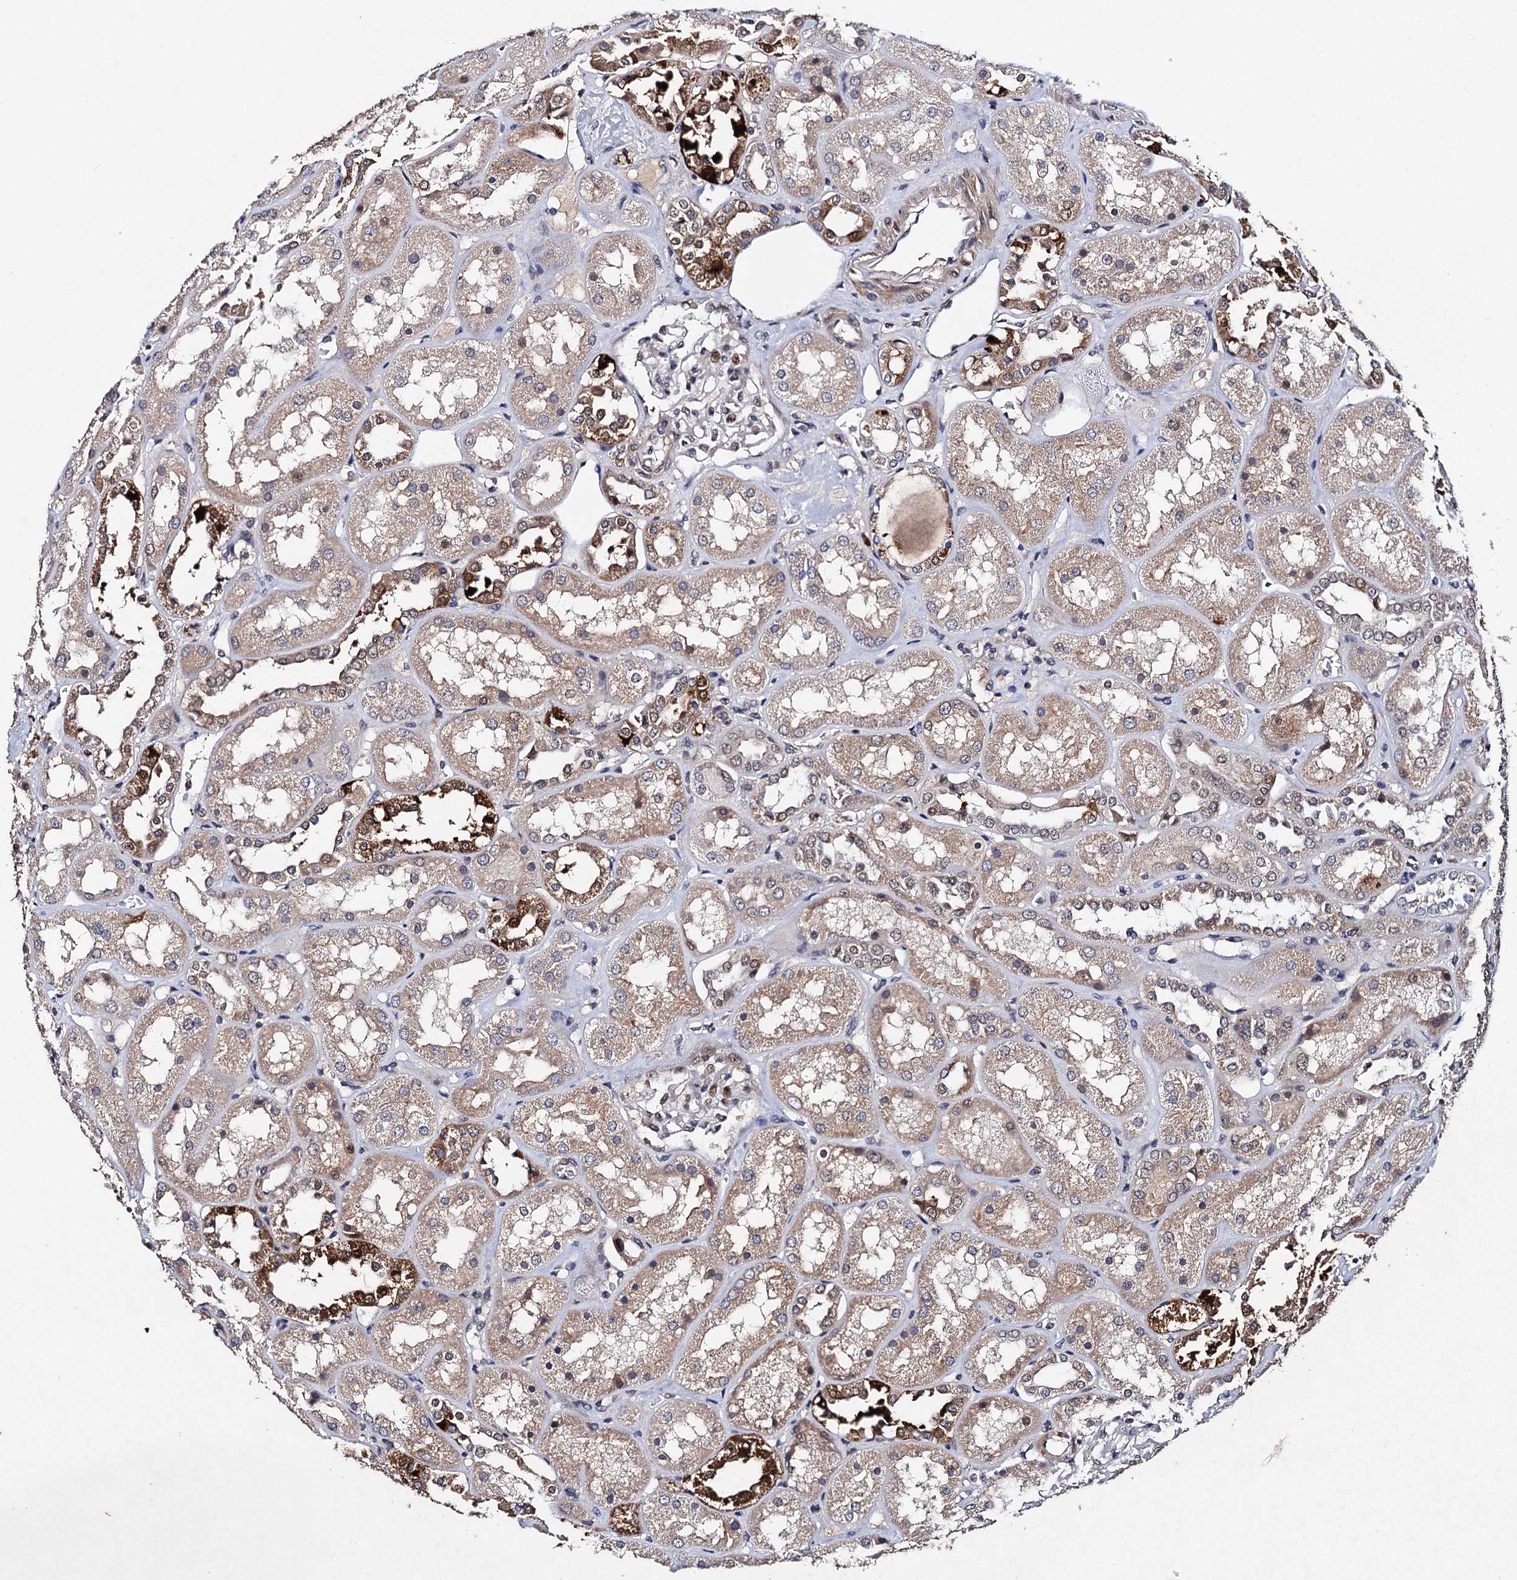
{"staining": {"intensity": "weak", "quantity": "<25%", "location": "nuclear"}, "tissue": "kidney", "cell_type": "Cells in glomeruli", "image_type": "normal", "snomed": [{"axis": "morphology", "description": "Normal tissue, NOS"}, {"axis": "topography", "description": "Kidney"}], "caption": "An IHC image of benign kidney is shown. There is no staining in cells in glomeruli of kidney. The staining is performed using DAB (3,3'-diaminobenzidine) brown chromogen with nuclei counter-stained in using hematoxylin.", "gene": "PPTC7", "patient": {"sex": "male", "age": 70}}